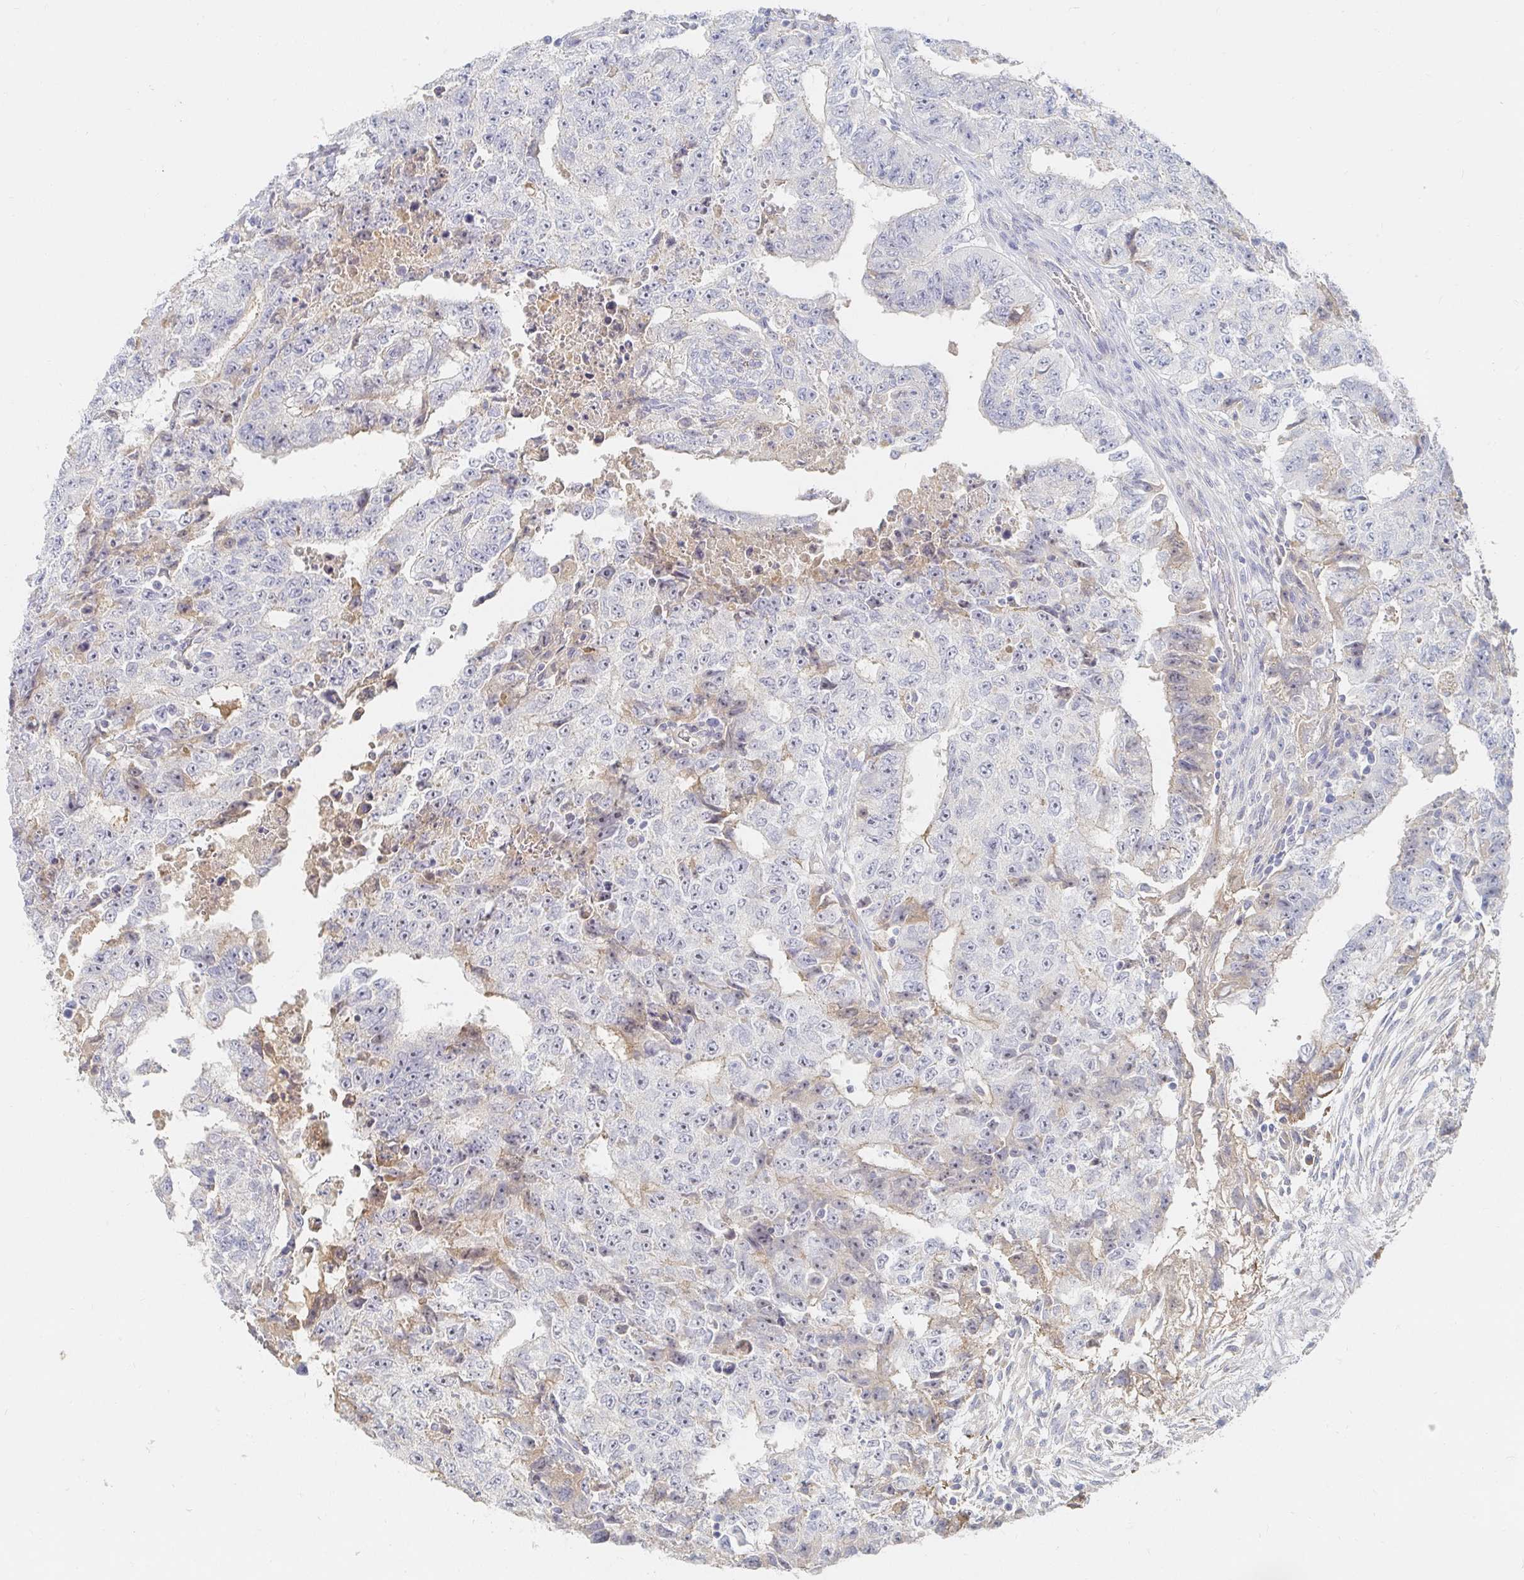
{"staining": {"intensity": "negative", "quantity": "none", "location": "none"}, "tissue": "testis cancer", "cell_type": "Tumor cells", "image_type": "cancer", "snomed": [{"axis": "morphology", "description": "Carcinoma, Embryonal, NOS"}, {"axis": "topography", "description": "Testis"}], "caption": "A photomicrograph of testis cancer stained for a protein demonstrates no brown staining in tumor cells.", "gene": "NME9", "patient": {"sex": "male", "age": 24}}